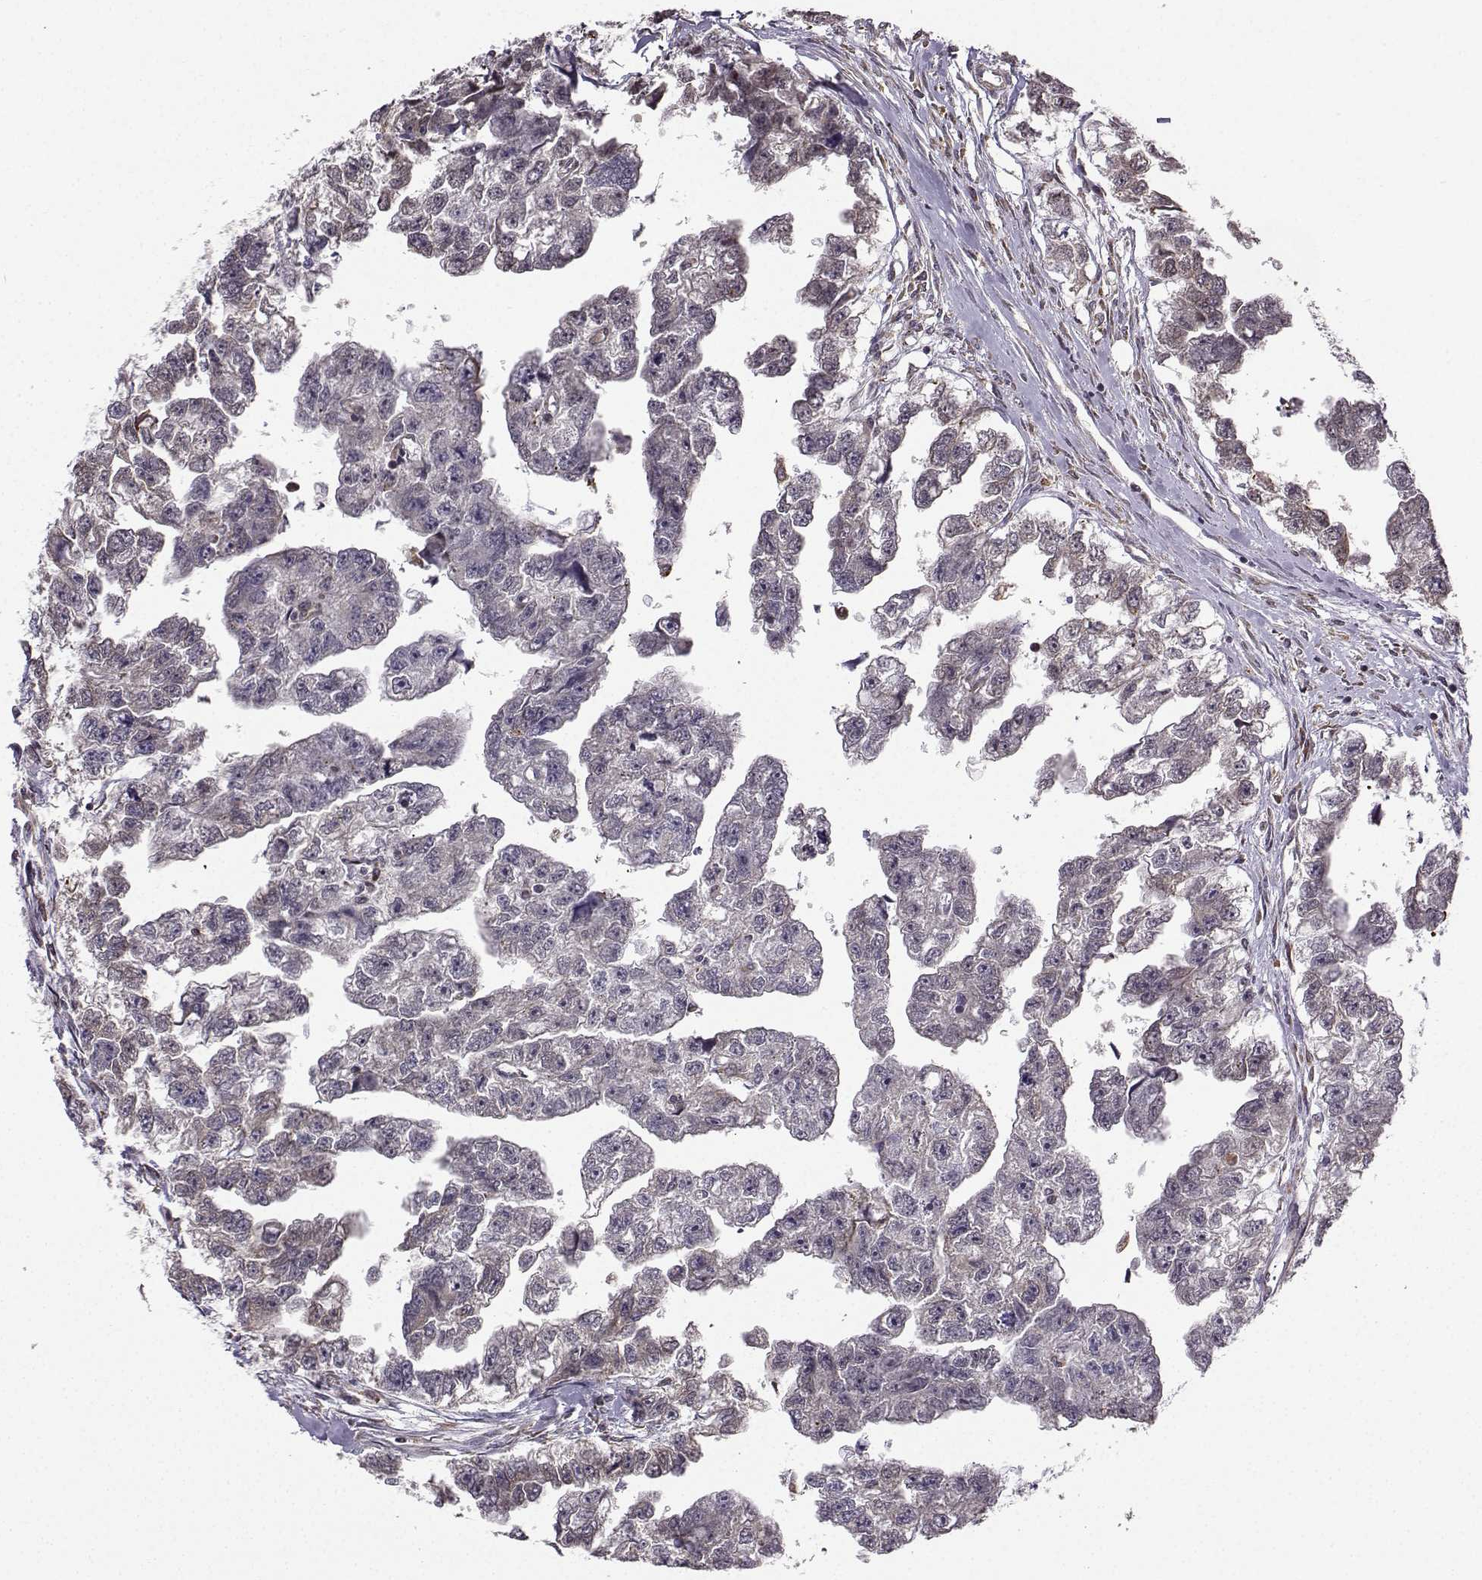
{"staining": {"intensity": "negative", "quantity": "none", "location": "none"}, "tissue": "testis cancer", "cell_type": "Tumor cells", "image_type": "cancer", "snomed": [{"axis": "morphology", "description": "Carcinoma, Embryonal, NOS"}, {"axis": "morphology", "description": "Teratoma, malignant, NOS"}, {"axis": "topography", "description": "Testis"}], "caption": "Testis cancer (malignant teratoma) was stained to show a protein in brown. There is no significant positivity in tumor cells. The staining is performed using DAB (3,3'-diaminobenzidine) brown chromogen with nuclei counter-stained in using hematoxylin.", "gene": "EZH1", "patient": {"sex": "male", "age": 44}}